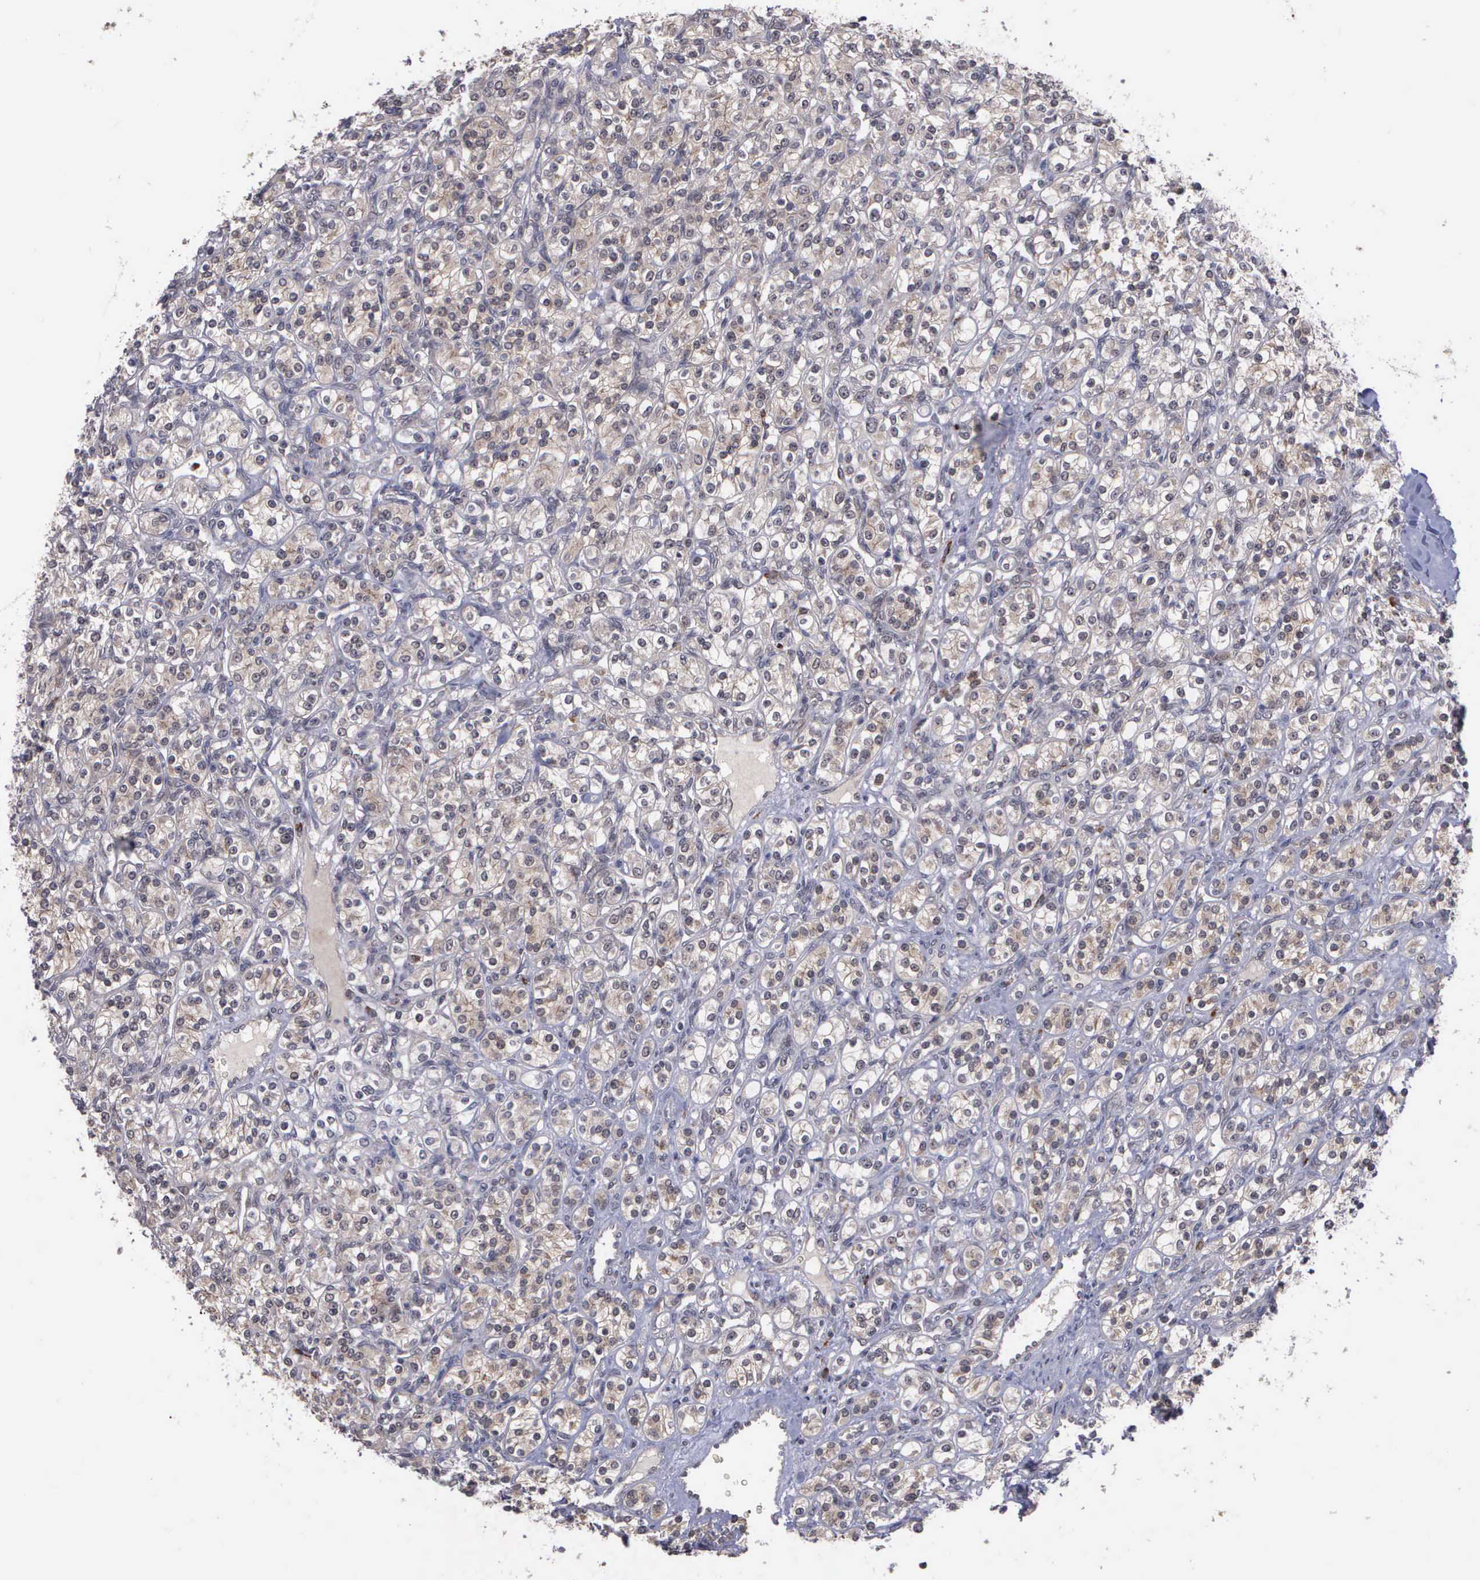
{"staining": {"intensity": "weak", "quantity": "25%-75%", "location": "cytoplasmic/membranous"}, "tissue": "renal cancer", "cell_type": "Tumor cells", "image_type": "cancer", "snomed": [{"axis": "morphology", "description": "Adenocarcinoma, NOS"}, {"axis": "topography", "description": "Kidney"}], "caption": "Immunohistochemistry (IHC) micrograph of neoplastic tissue: human adenocarcinoma (renal) stained using immunohistochemistry (IHC) exhibits low levels of weak protein expression localized specifically in the cytoplasmic/membranous of tumor cells, appearing as a cytoplasmic/membranous brown color.", "gene": "MAP3K9", "patient": {"sex": "male", "age": 77}}